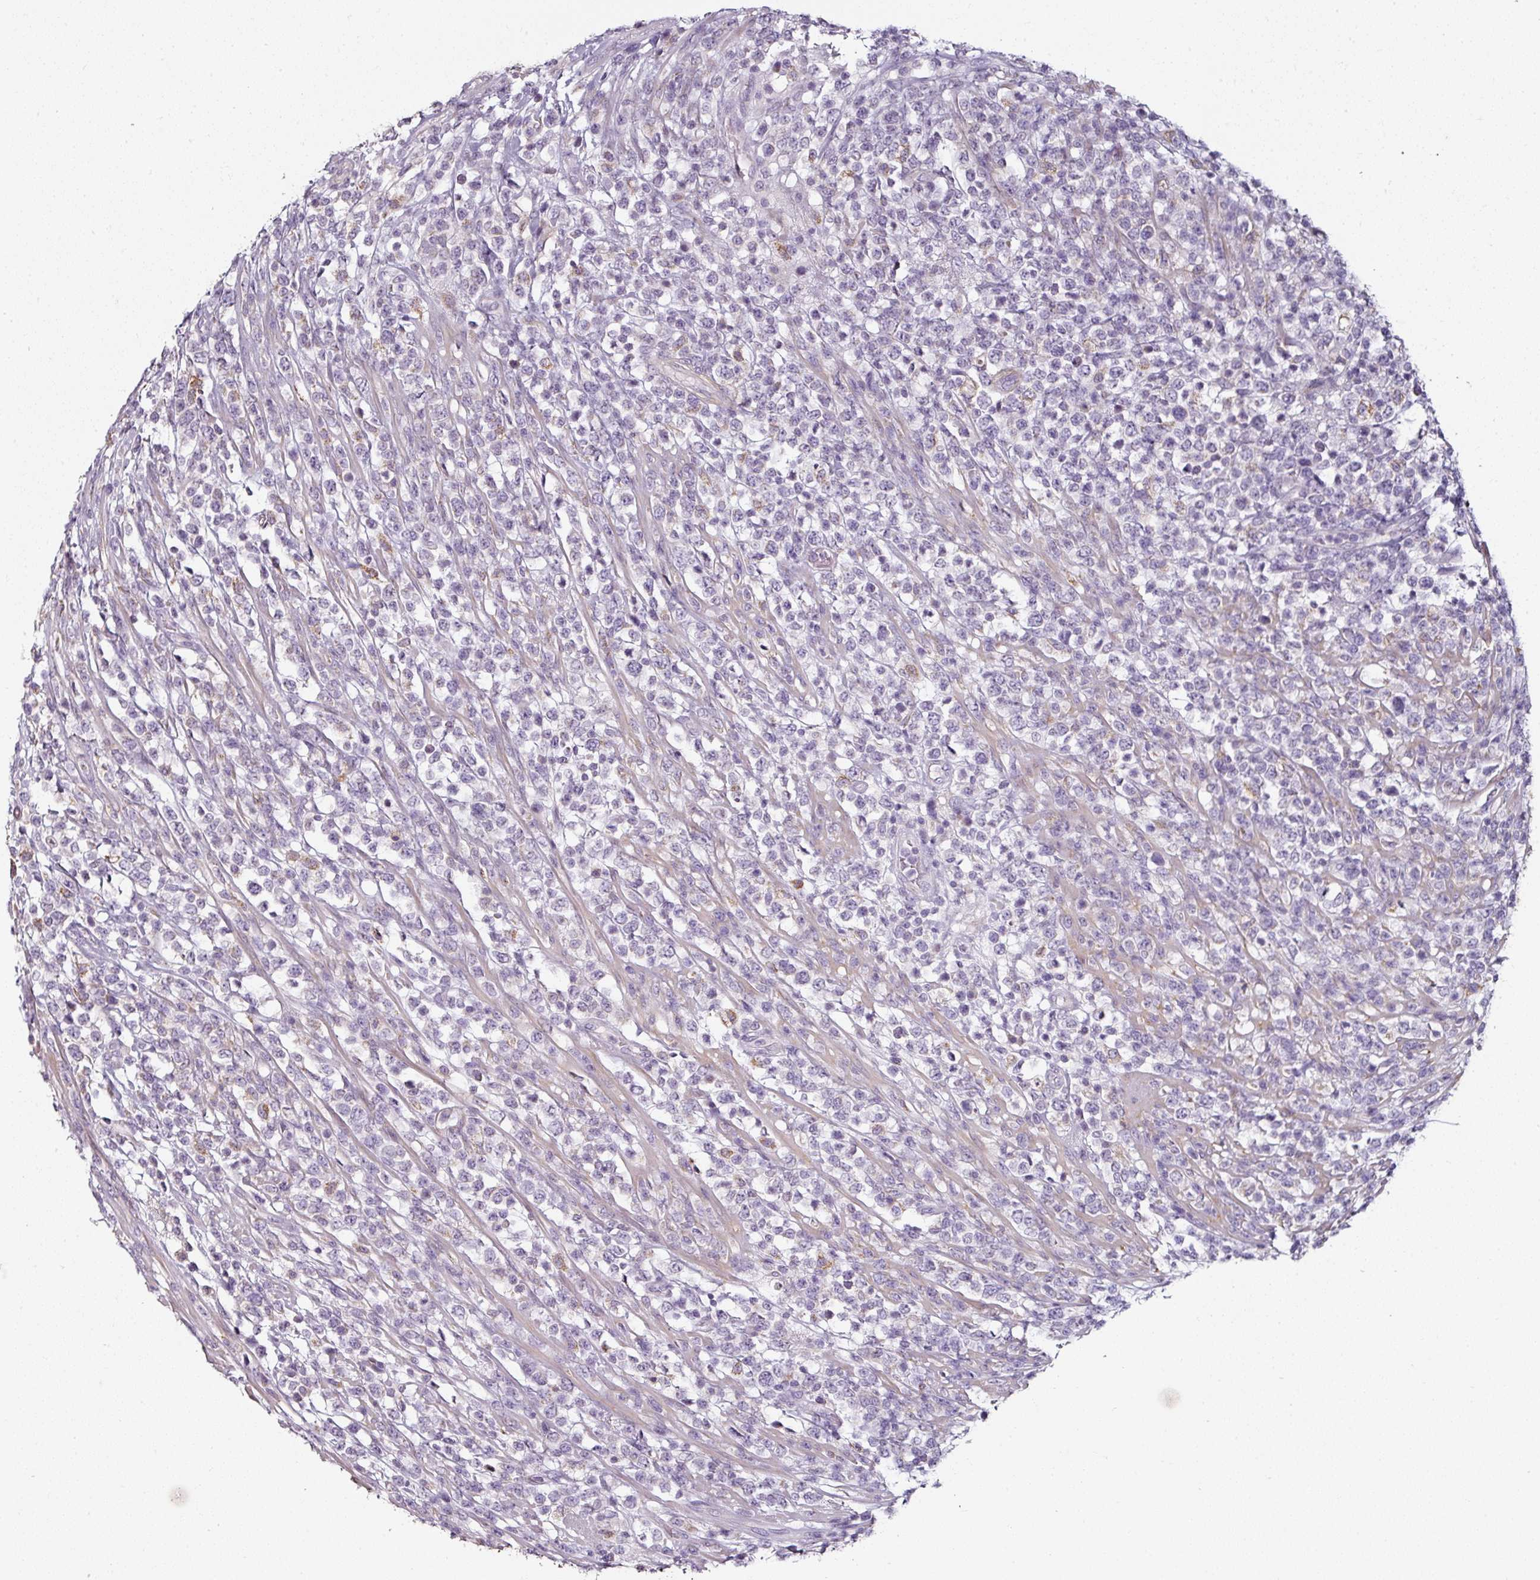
{"staining": {"intensity": "negative", "quantity": "none", "location": "none"}, "tissue": "lymphoma", "cell_type": "Tumor cells", "image_type": "cancer", "snomed": [{"axis": "morphology", "description": "Malignant lymphoma, non-Hodgkin's type, High grade"}, {"axis": "topography", "description": "Colon"}], "caption": "A histopathology image of human lymphoma is negative for staining in tumor cells.", "gene": "CAP2", "patient": {"sex": "female", "age": 53}}